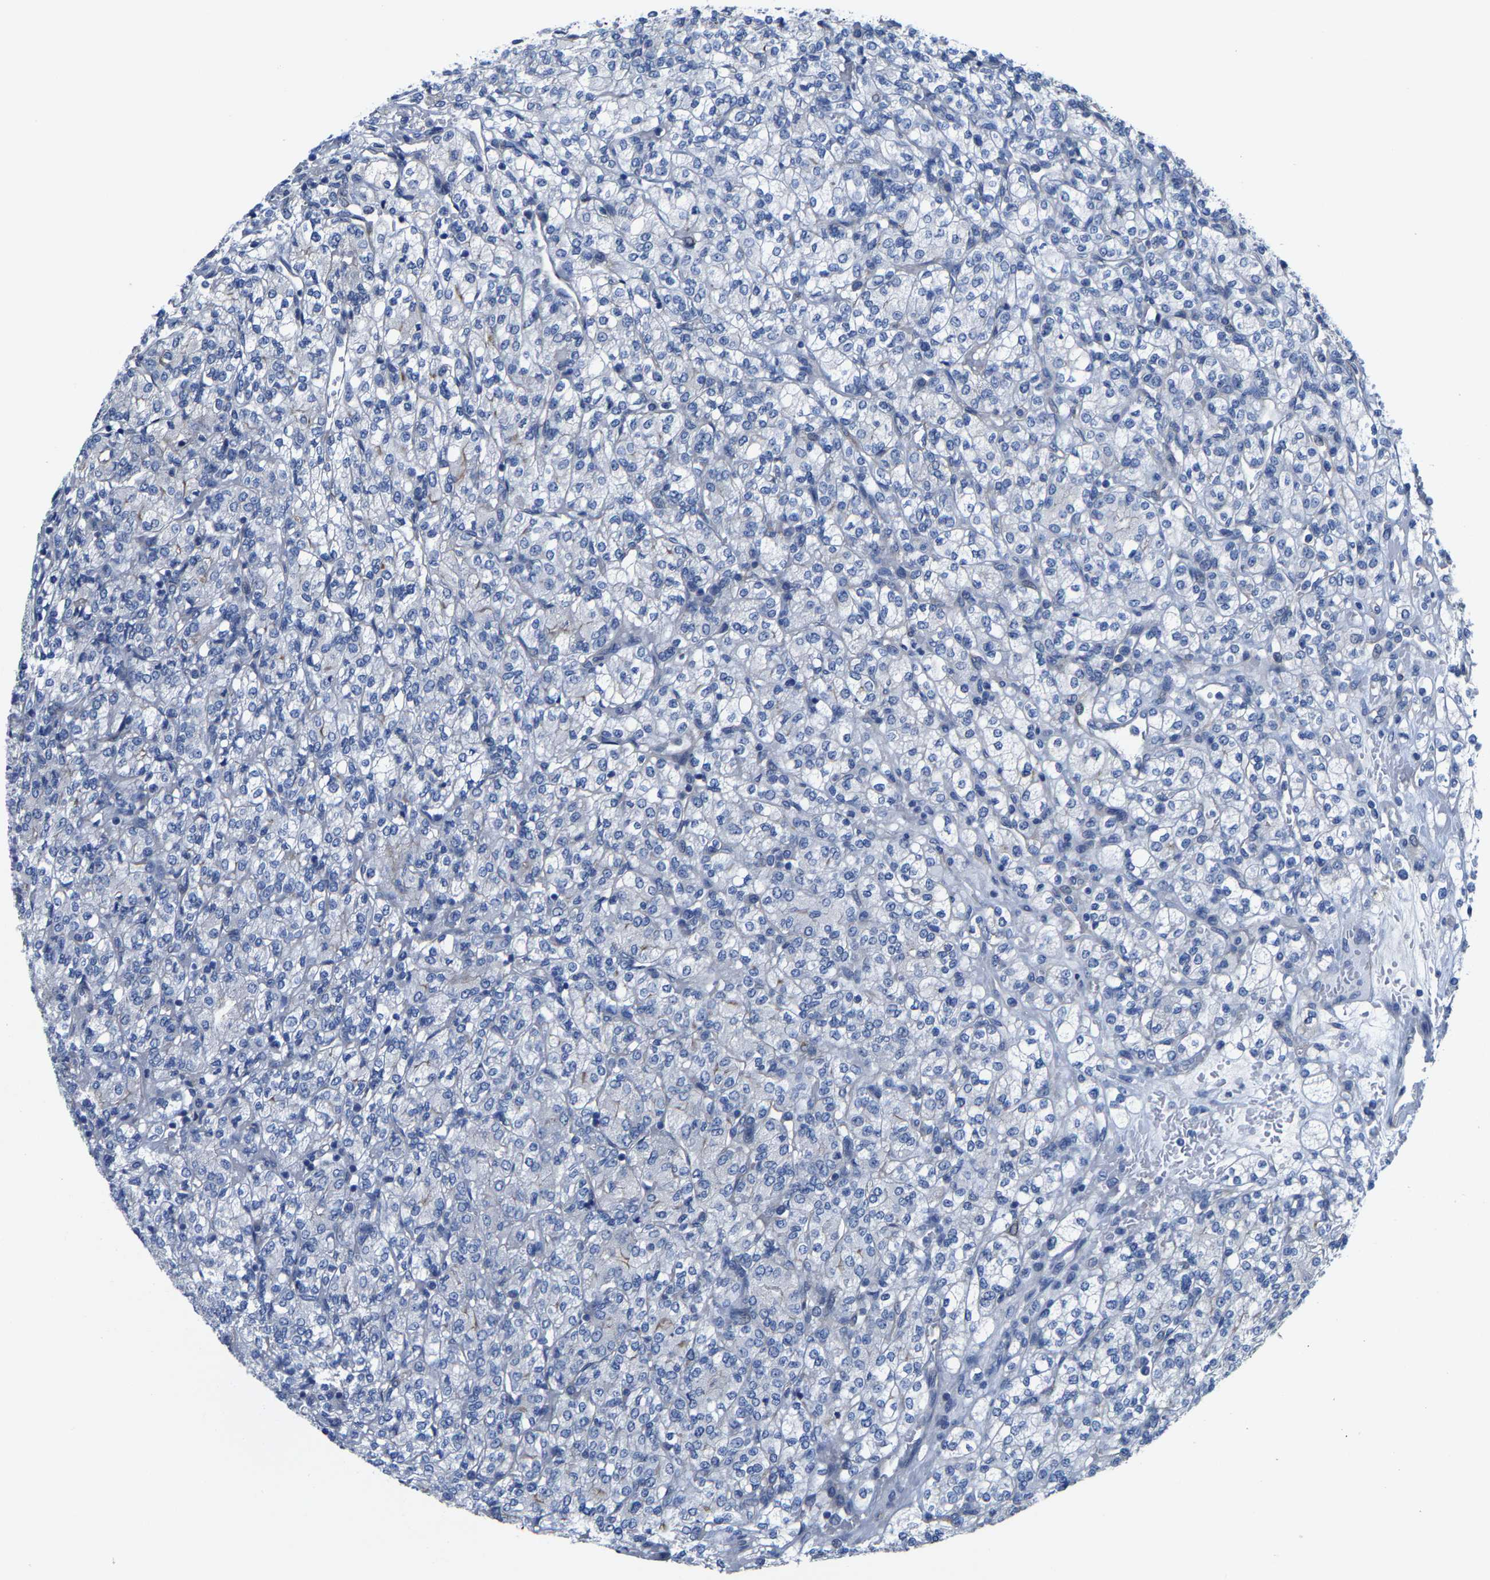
{"staining": {"intensity": "negative", "quantity": "none", "location": "none"}, "tissue": "renal cancer", "cell_type": "Tumor cells", "image_type": "cancer", "snomed": [{"axis": "morphology", "description": "Adenocarcinoma, NOS"}, {"axis": "topography", "description": "Kidney"}], "caption": "Immunohistochemistry image of neoplastic tissue: adenocarcinoma (renal) stained with DAB exhibits no significant protein expression in tumor cells.", "gene": "DSCAM", "patient": {"sex": "male", "age": 77}}